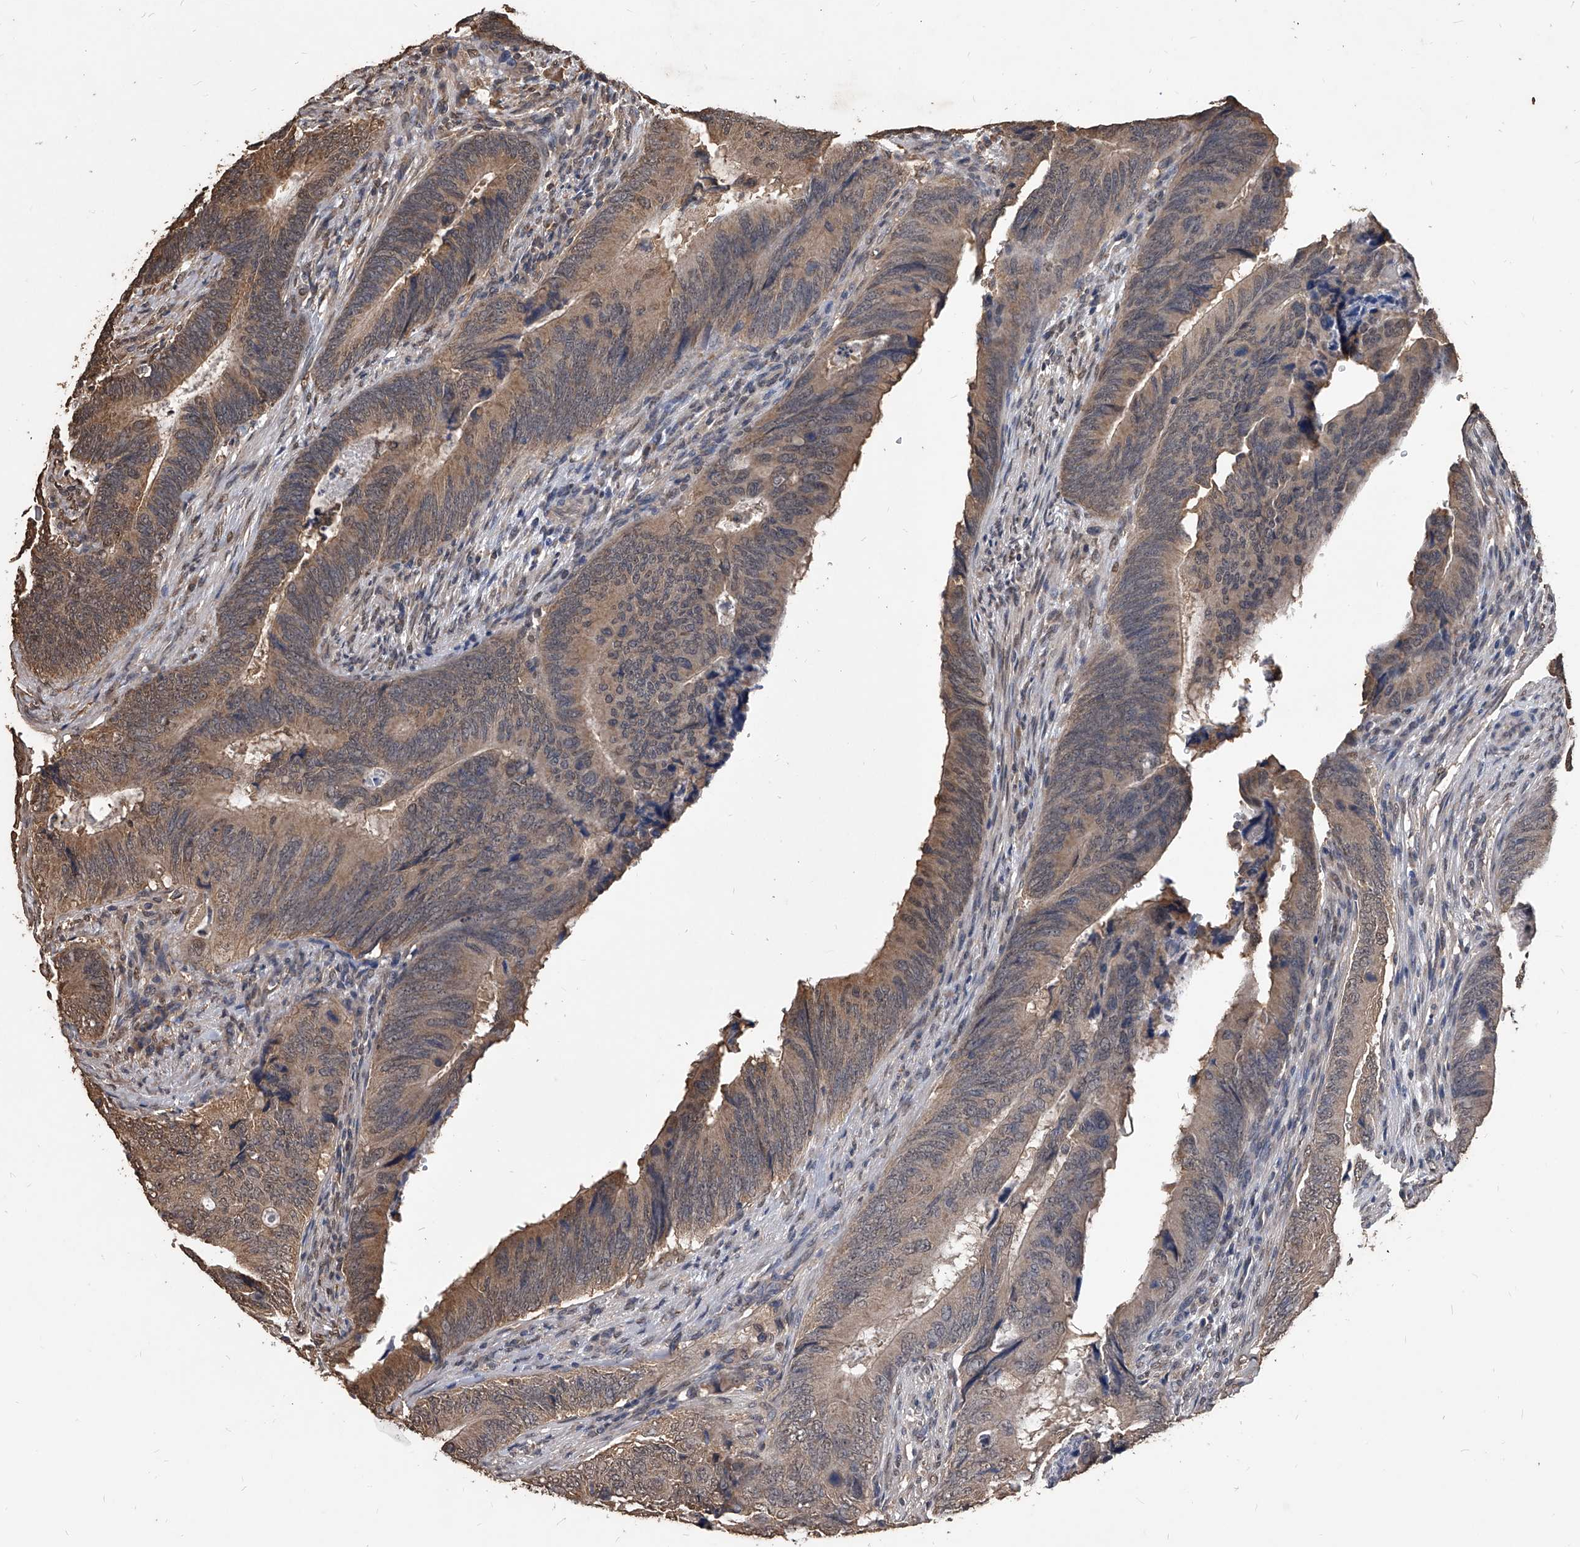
{"staining": {"intensity": "moderate", "quantity": ">75%", "location": "nuclear"}, "tissue": "colorectal cancer", "cell_type": "Tumor cells", "image_type": "cancer", "snomed": [{"axis": "morphology", "description": "Normal tissue, NOS"}, {"axis": "morphology", "description": "Adenocarcinoma, NOS"}, {"axis": "topography", "description": "Colon"}], "caption": "This is an image of IHC staining of colorectal cancer (adenocarcinoma), which shows moderate positivity in the nuclear of tumor cells.", "gene": "FBXL4", "patient": {"sex": "male", "age": 56}}